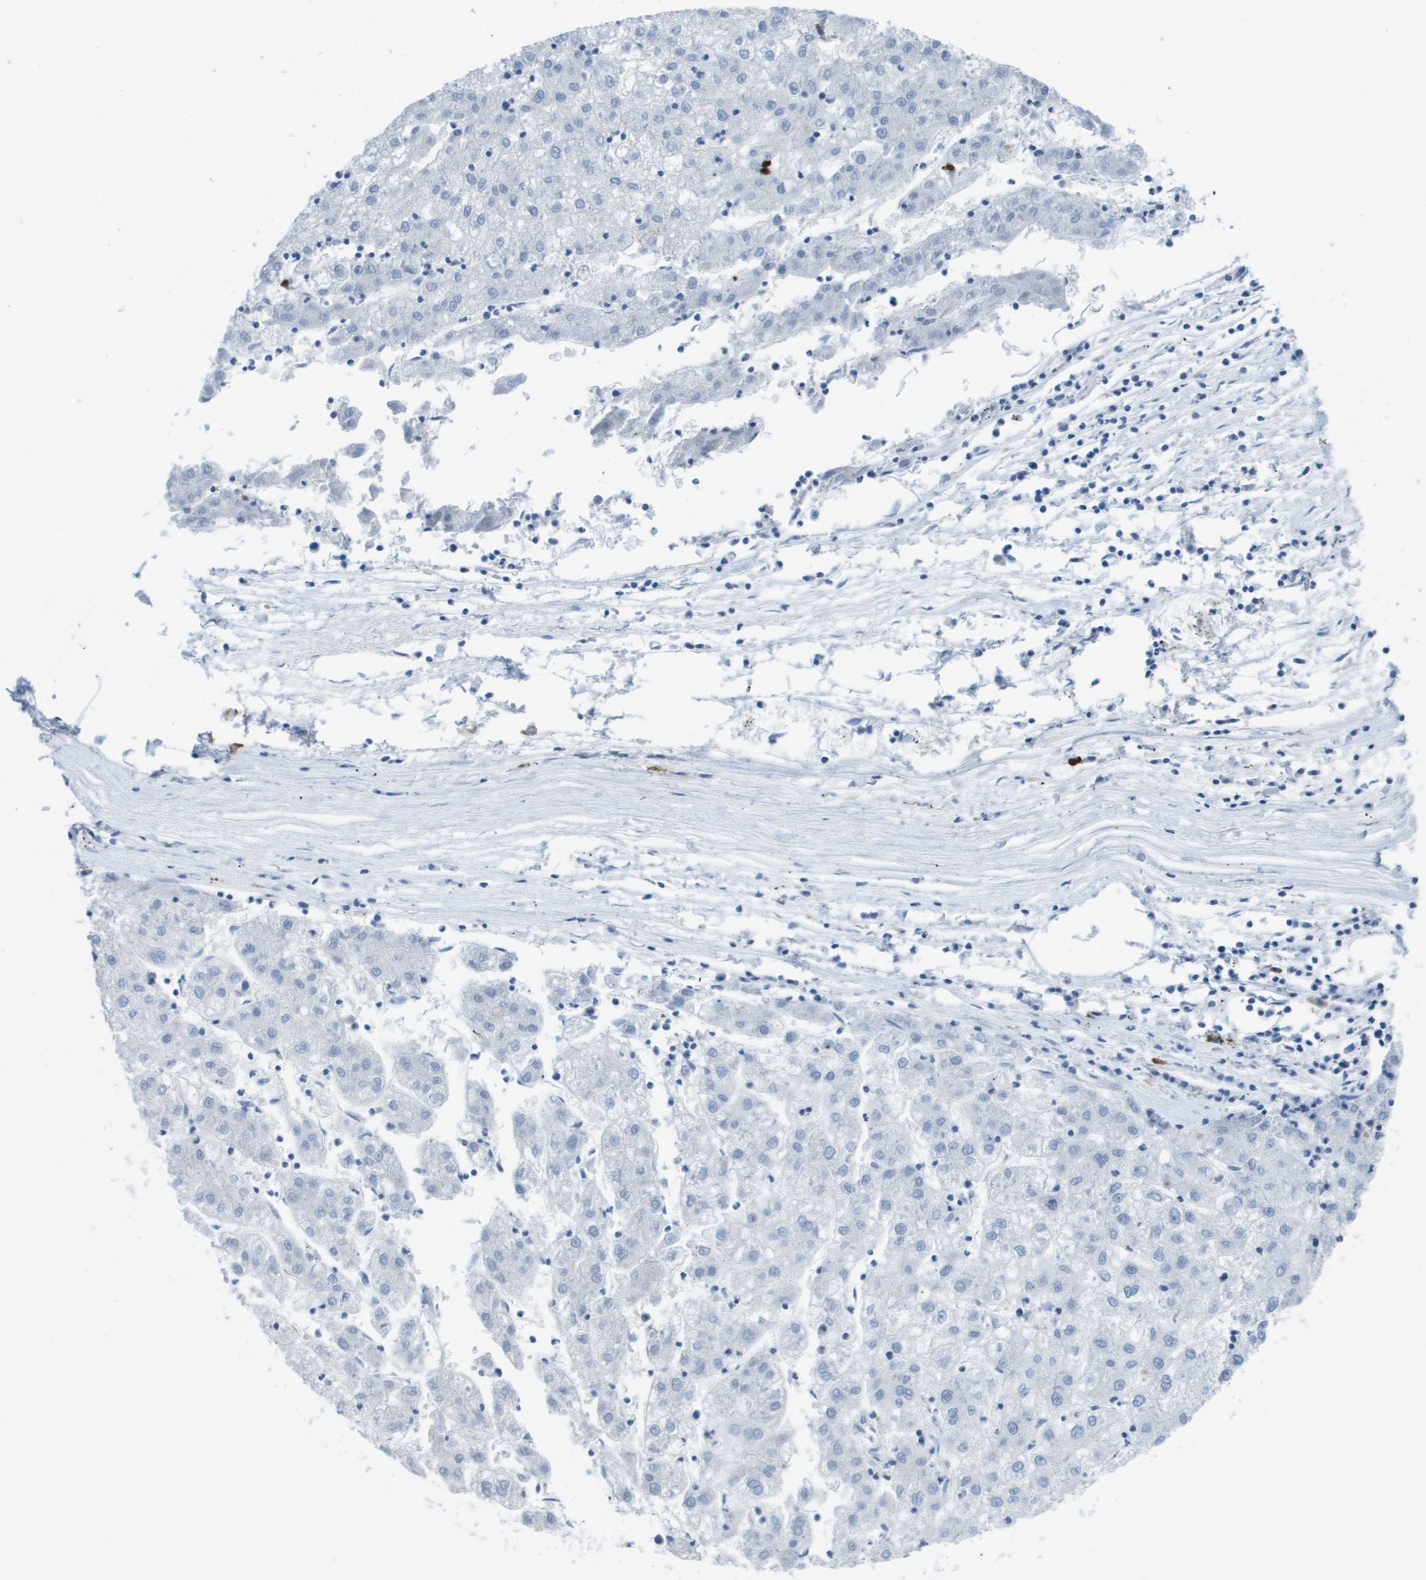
{"staining": {"intensity": "negative", "quantity": "none", "location": "none"}, "tissue": "liver cancer", "cell_type": "Tumor cells", "image_type": "cancer", "snomed": [{"axis": "morphology", "description": "Carcinoma, Hepatocellular, NOS"}, {"axis": "topography", "description": "Liver"}], "caption": "Immunohistochemical staining of human liver cancer (hepatocellular carcinoma) exhibits no significant positivity in tumor cells.", "gene": "GPR18", "patient": {"sex": "male", "age": 72}}